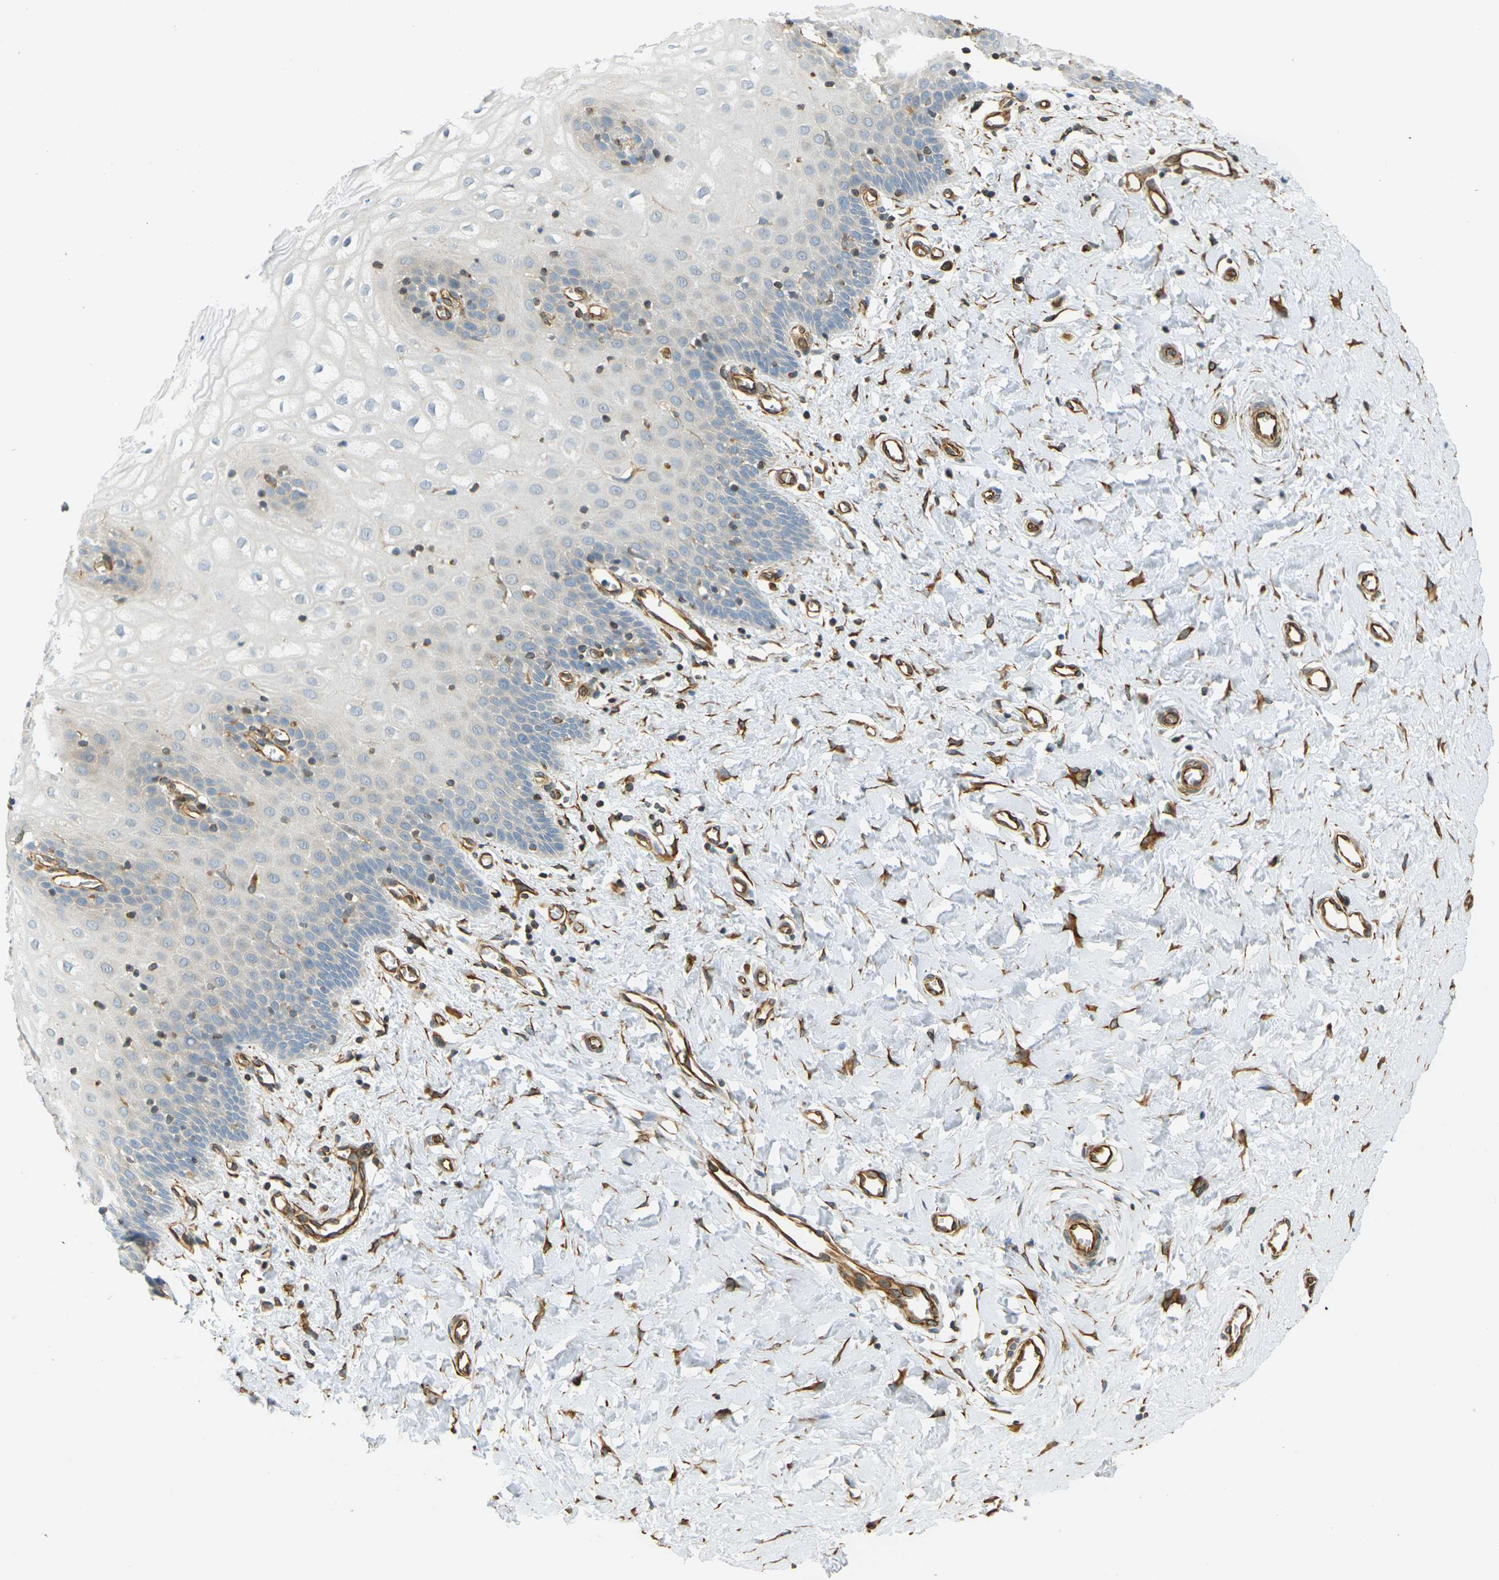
{"staining": {"intensity": "moderate", "quantity": "<25%", "location": "cytoplasmic/membranous"}, "tissue": "cervix", "cell_type": "Glandular cells", "image_type": "normal", "snomed": [{"axis": "morphology", "description": "Normal tissue, NOS"}, {"axis": "topography", "description": "Cervix"}], "caption": "IHC of benign cervix exhibits low levels of moderate cytoplasmic/membranous expression in about <25% of glandular cells. The staining was performed using DAB (3,3'-diaminobenzidine) to visualize the protein expression in brown, while the nuclei were stained in blue with hematoxylin (Magnification: 20x).", "gene": "CYTH3", "patient": {"sex": "female", "age": 55}}